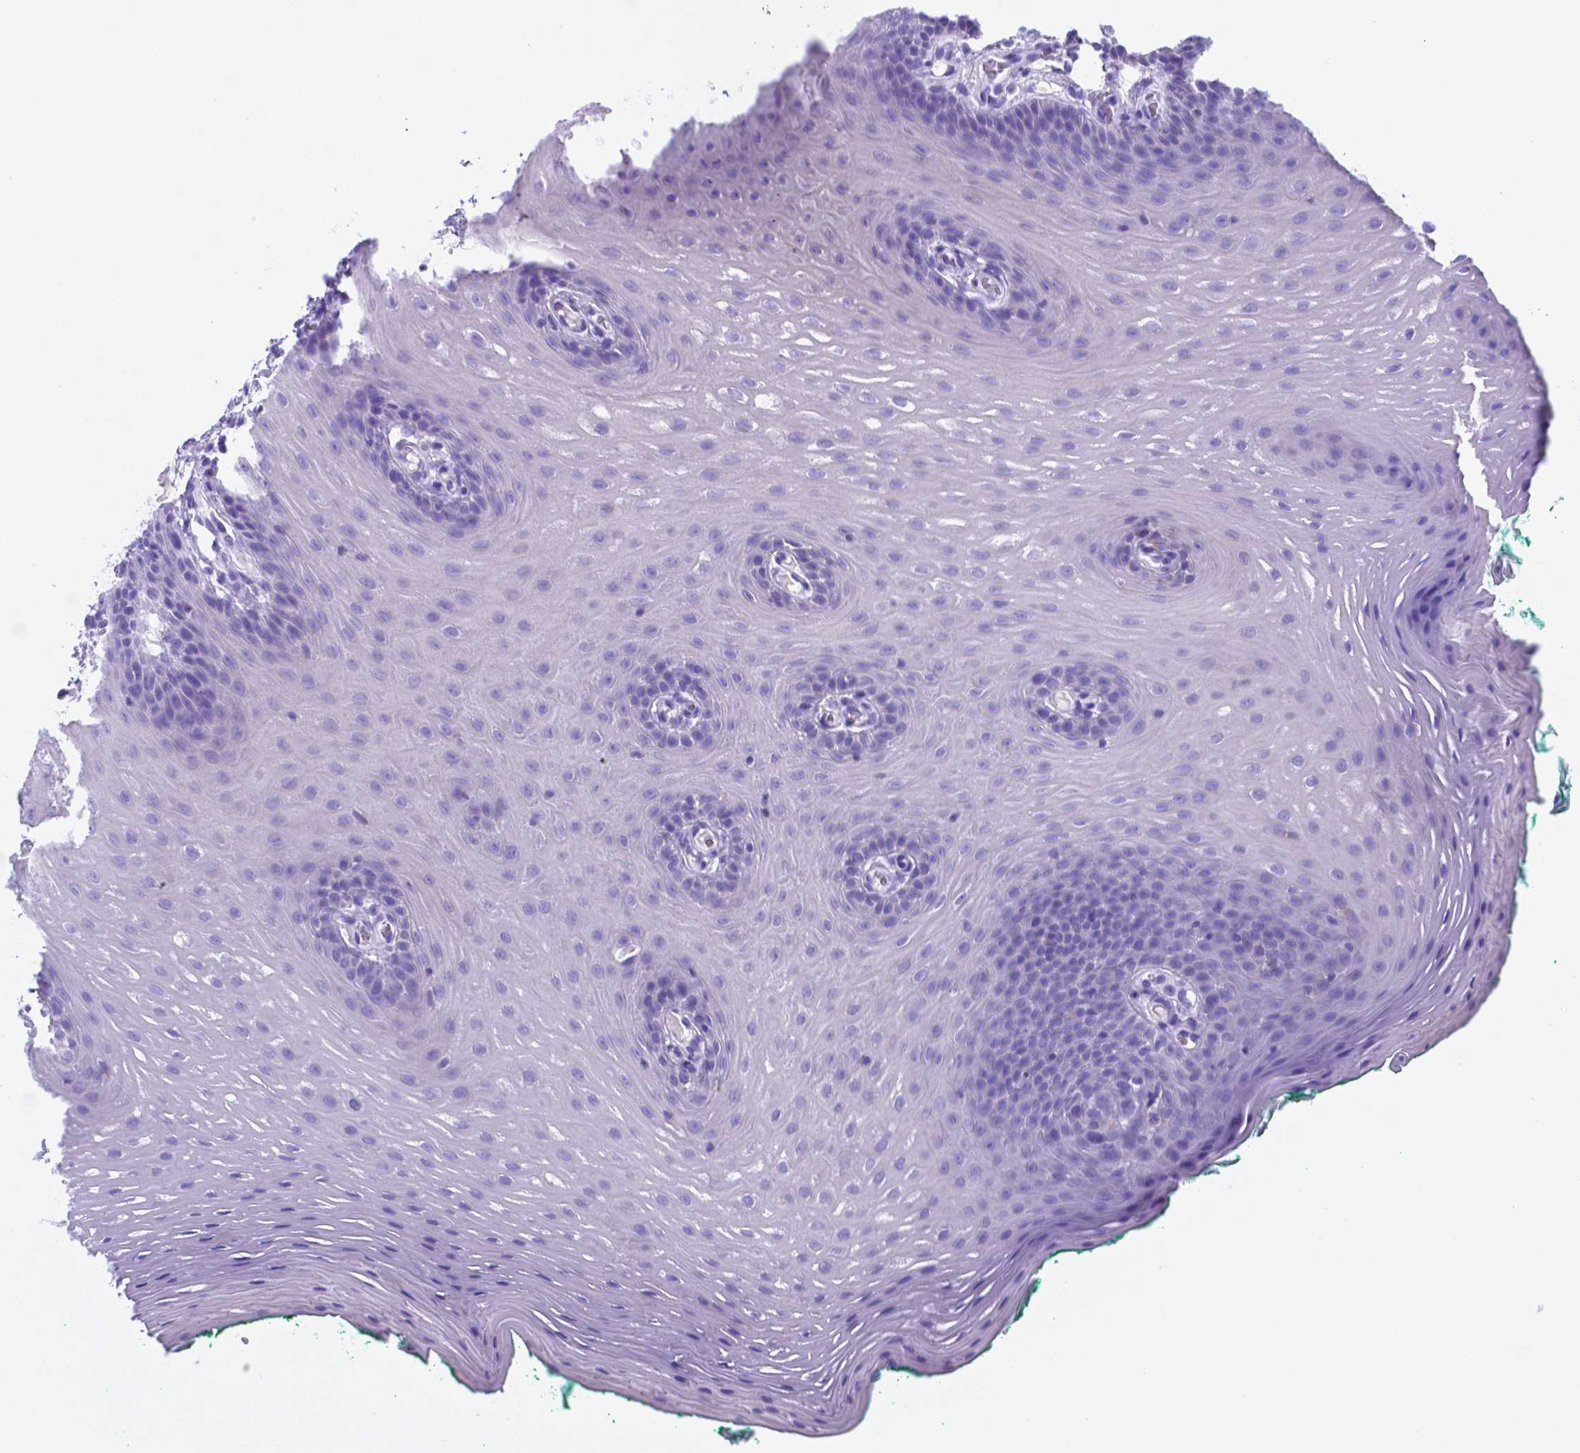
{"staining": {"intensity": "weak", "quantity": "<25%", "location": "cytoplasmic/membranous"}, "tissue": "oral mucosa", "cell_type": "Squamous epithelial cells", "image_type": "normal", "snomed": [{"axis": "morphology", "description": "Normal tissue, NOS"}, {"axis": "morphology", "description": "Squamous cell carcinoma, NOS"}, {"axis": "topography", "description": "Oral tissue"}, {"axis": "topography", "description": "Head-Neck"}], "caption": "The IHC photomicrograph has no significant staining in squamous epithelial cells of oral mucosa. (DAB immunohistochemistry visualized using brightfield microscopy, high magnification).", "gene": "DNAAF8", "patient": {"sex": "male", "age": 78}}